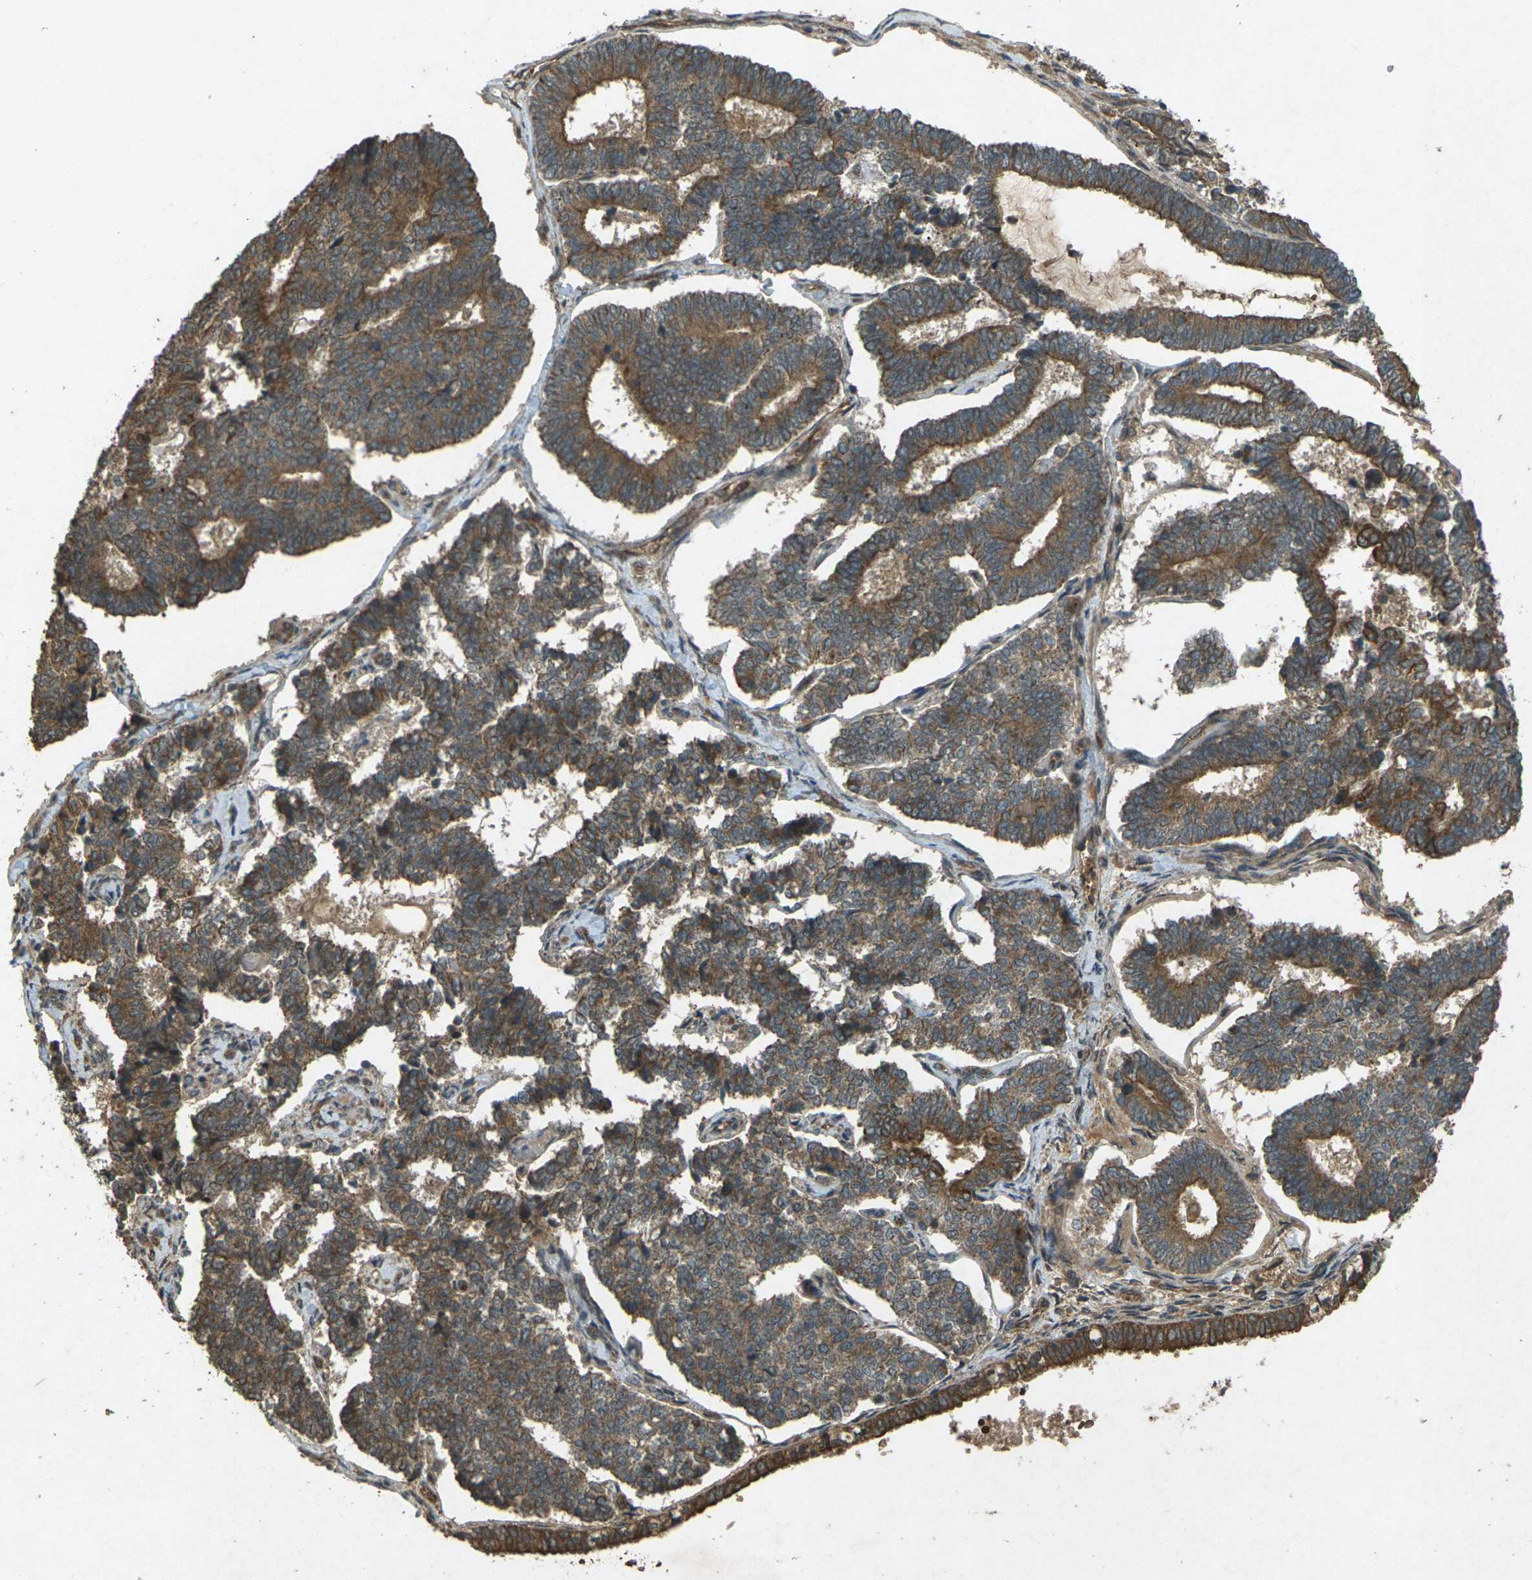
{"staining": {"intensity": "moderate", "quantity": ">75%", "location": "cytoplasmic/membranous"}, "tissue": "endometrial cancer", "cell_type": "Tumor cells", "image_type": "cancer", "snomed": [{"axis": "morphology", "description": "Adenocarcinoma, NOS"}, {"axis": "topography", "description": "Endometrium"}], "caption": "About >75% of tumor cells in endometrial adenocarcinoma reveal moderate cytoplasmic/membranous protein staining as visualized by brown immunohistochemical staining.", "gene": "TAP1", "patient": {"sex": "female", "age": 70}}